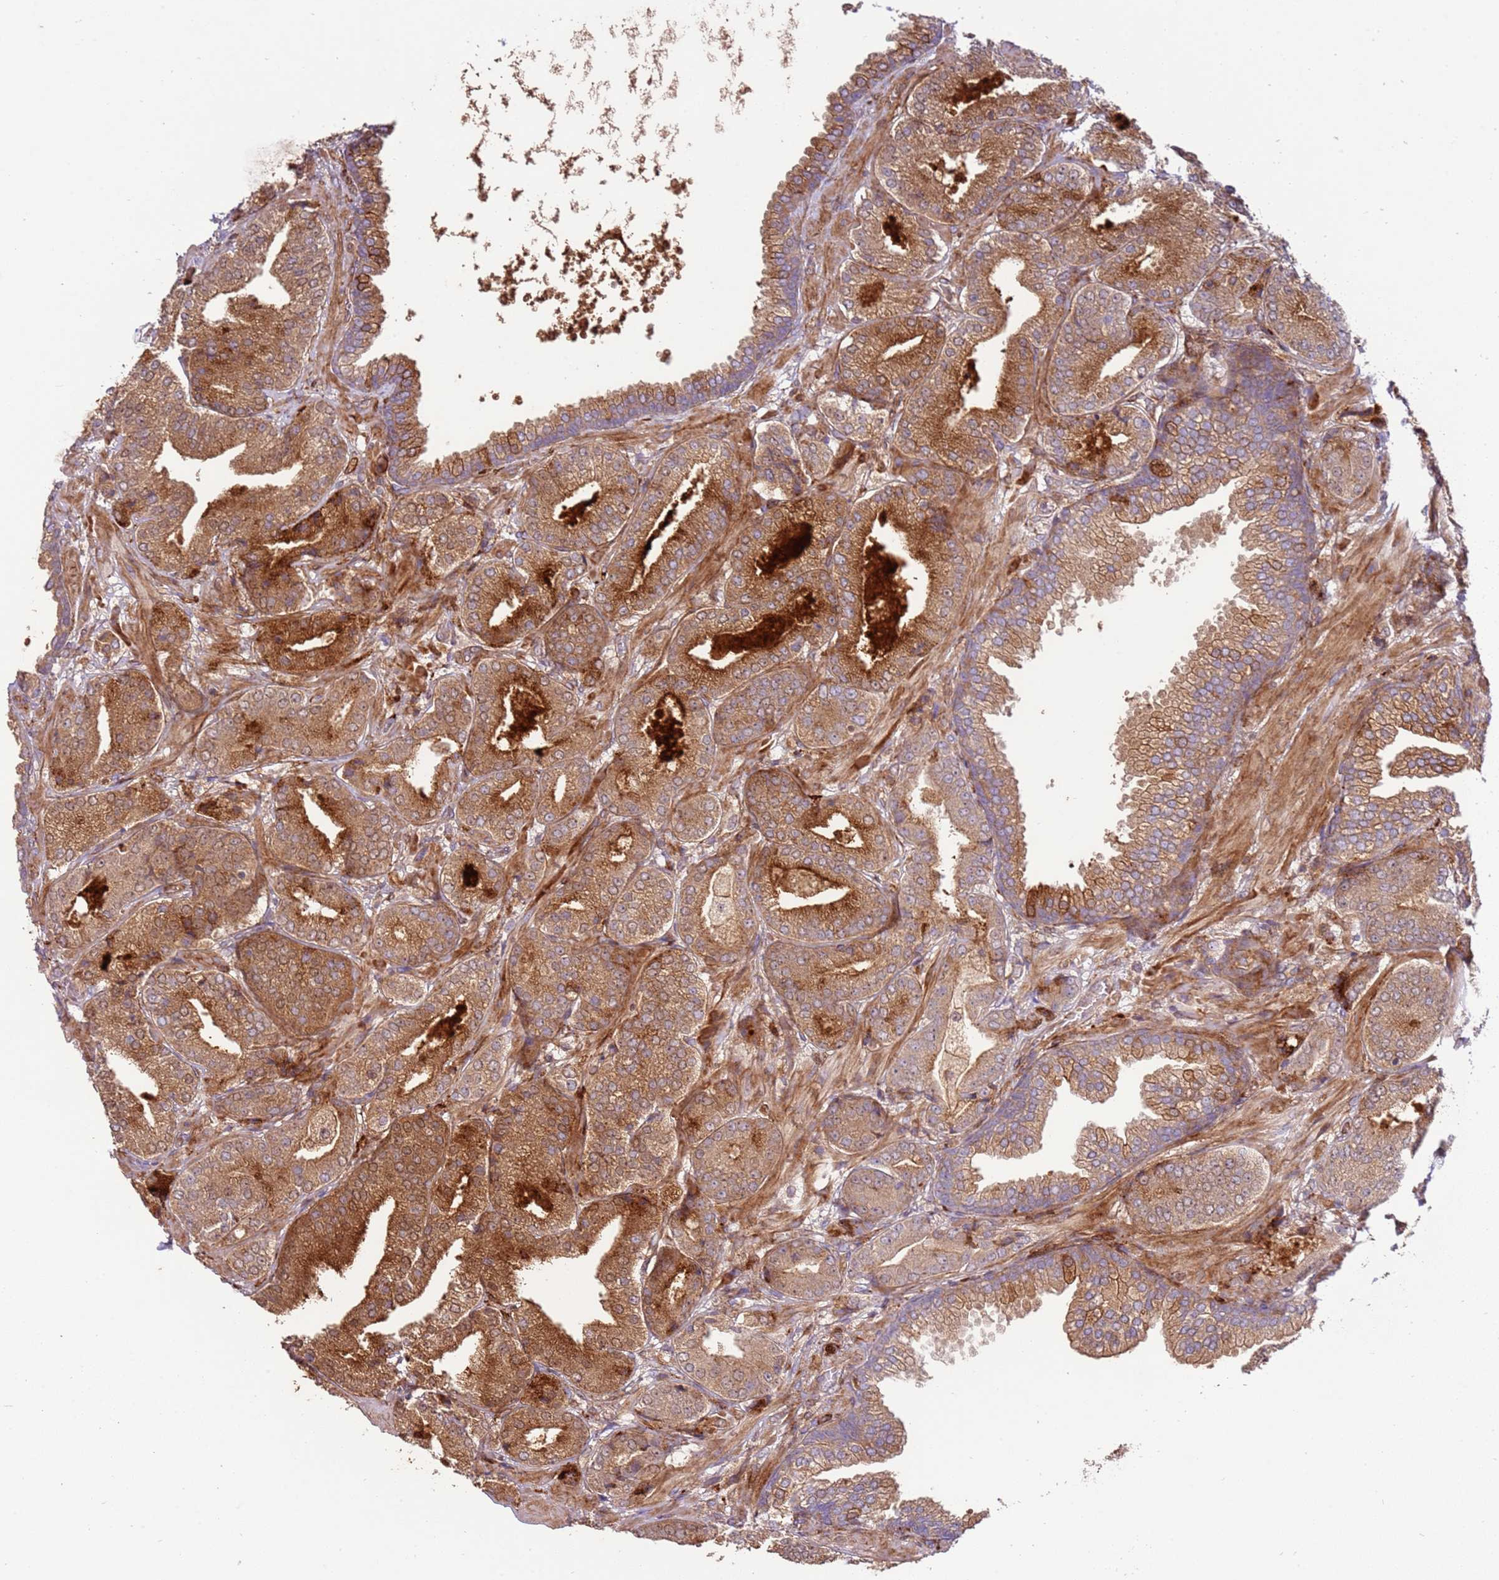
{"staining": {"intensity": "strong", "quantity": ">75%", "location": "cytoplasmic/membranous"}, "tissue": "prostate cancer", "cell_type": "Tumor cells", "image_type": "cancer", "snomed": [{"axis": "morphology", "description": "Adenocarcinoma, High grade"}, {"axis": "topography", "description": "Prostate"}], "caption": "Immunohistochemical staining of prostate cancer exhibits high levels of strong cytoplasmic/membranous expression in approximately >75% of tumor cells.", "gene": "ZNF624", "patient": {"sex": "male", "age": 63}}